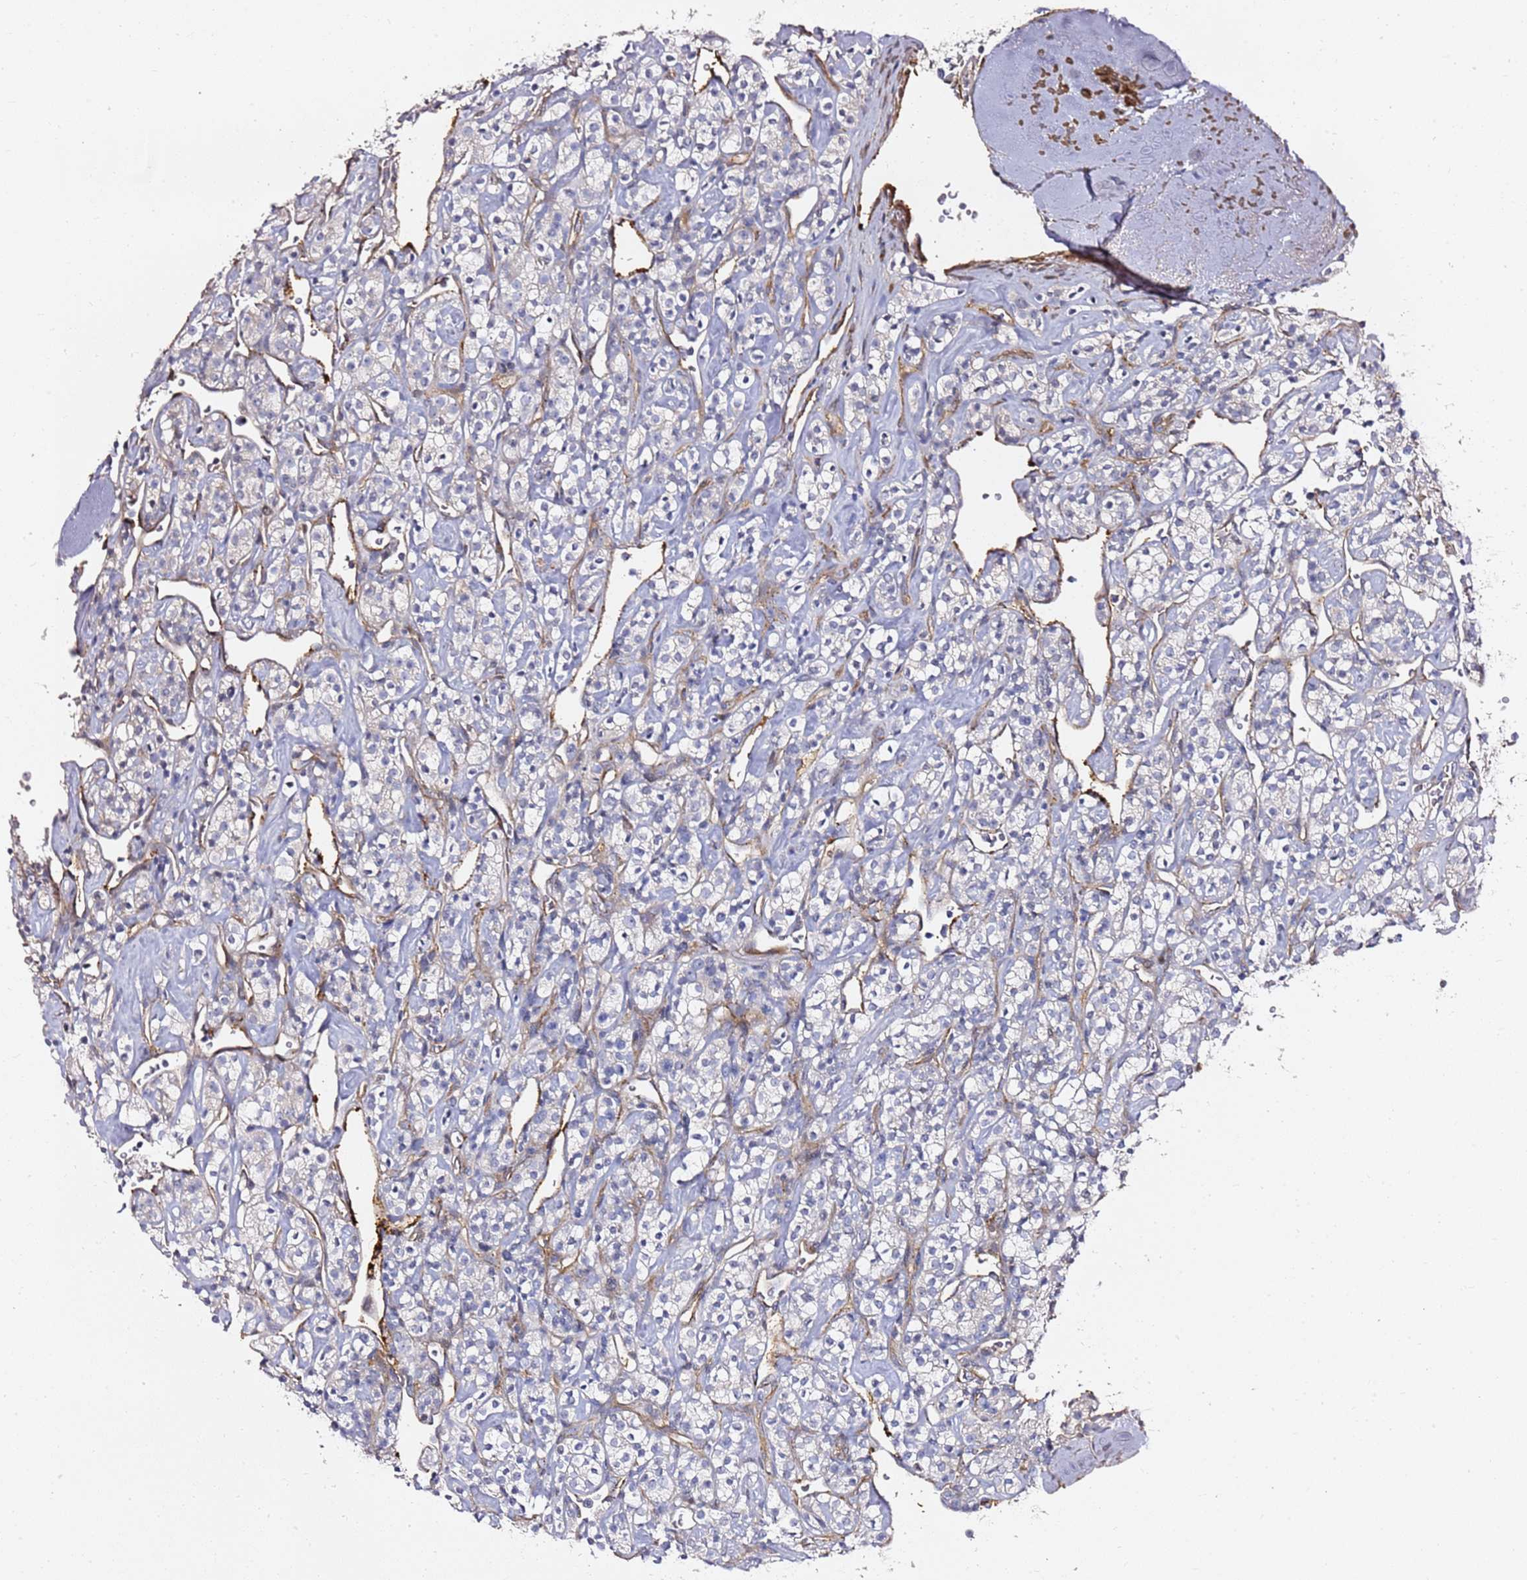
{"staining": {"intensity": "negative", "quantity": "none", "location": "none"}, "tissue": "renal cancer", "cell_type": "Tumor cells", "image_type": "cancer", "snomed": [{"axis": "morphology", "description": "Adenocarcinoma, NOS"}, {"axis": "topography", "description": "Kidney"}], "caption": "Protein analysis of adenocarcinoma (renal) shows no significant positivity in tumor cells.", "gene": "EPS8L1", "patient": {"sex": "male", "age": 77}}